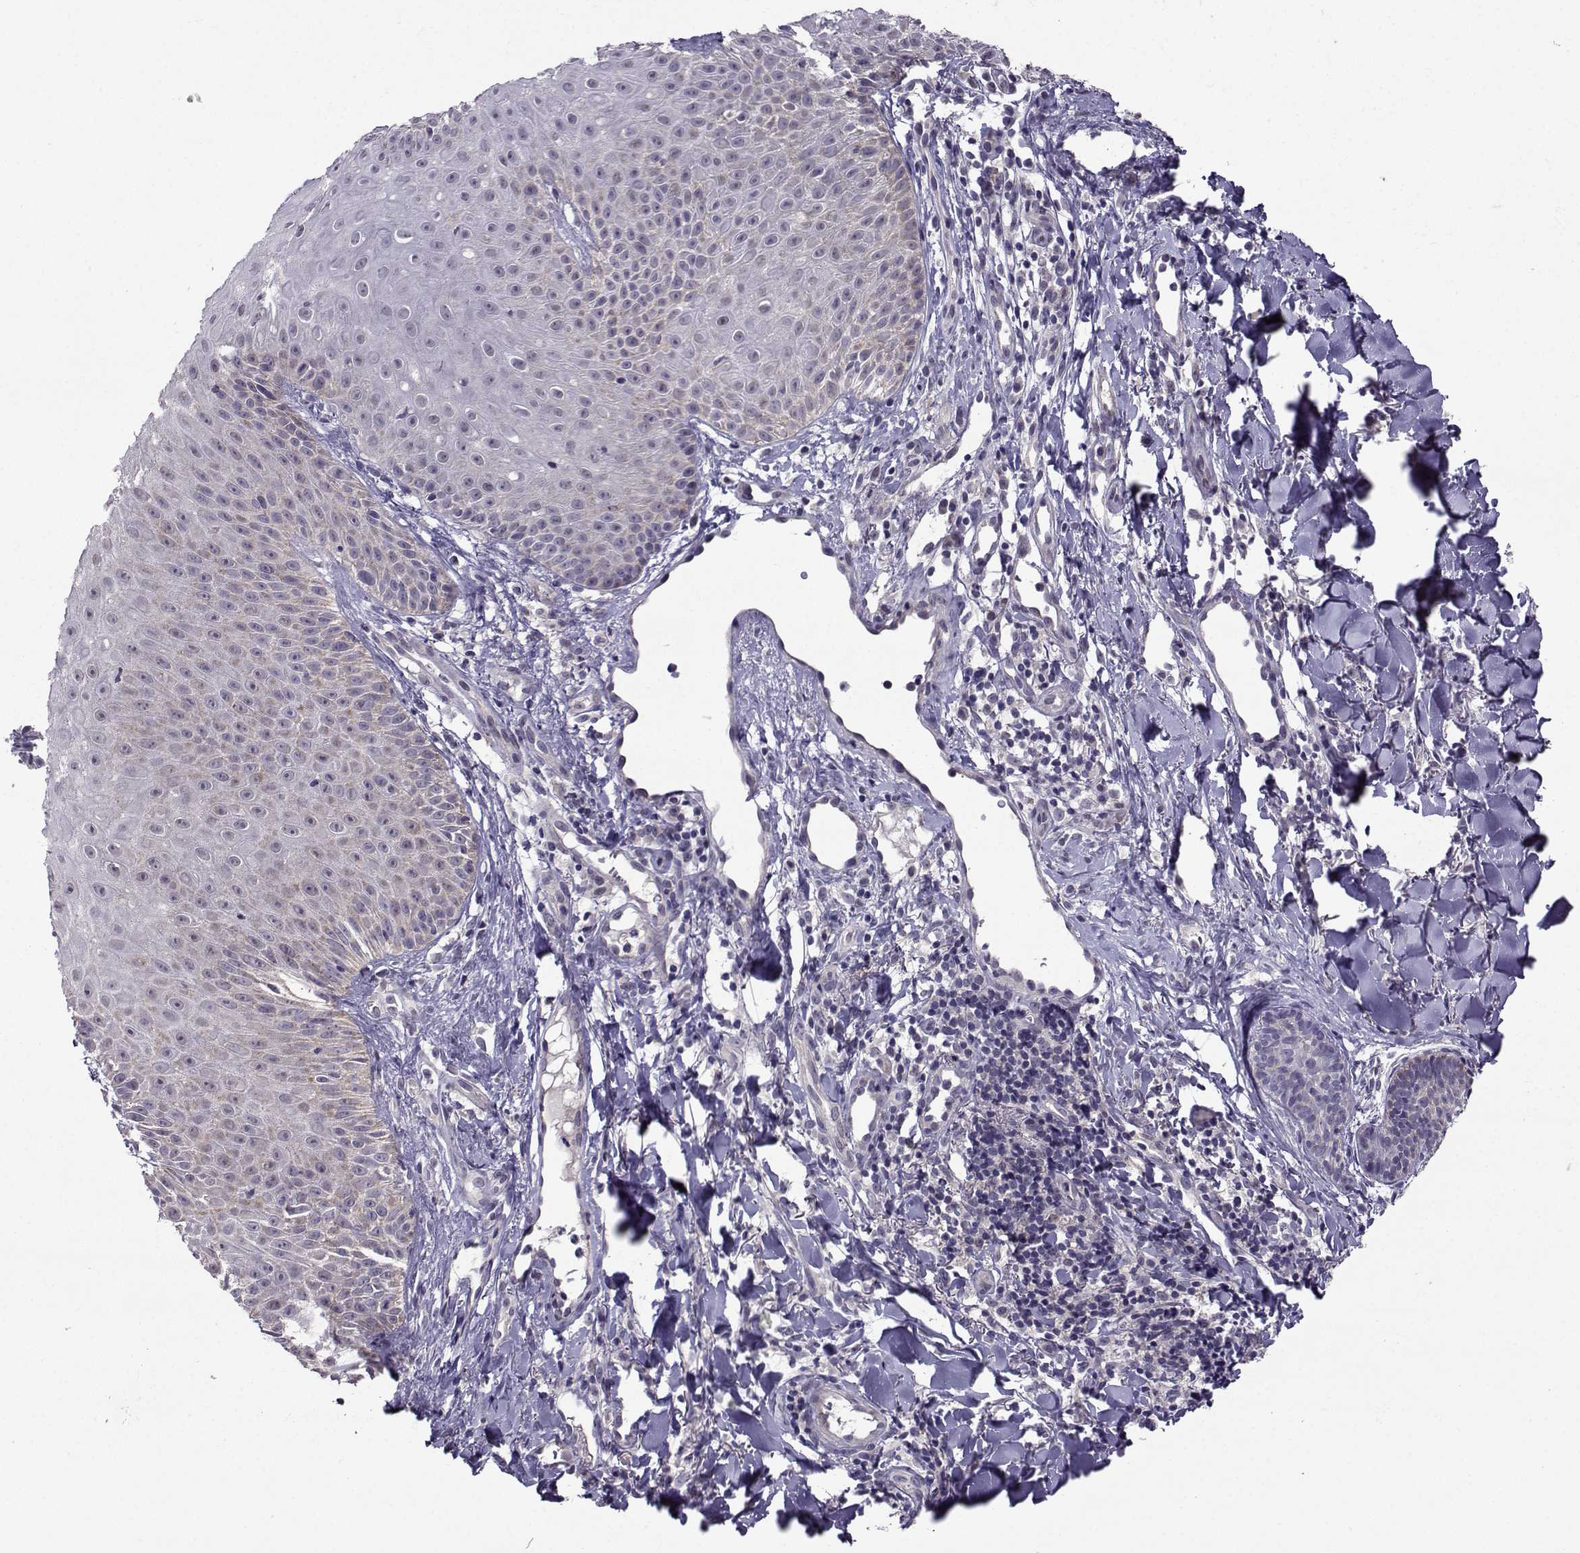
{"staining": {"intensity": "negative", "quantity": "none", "location": "none"}, "tissue": "melanoma", "cell_type": "Tumor cells", "image_type": "cancer", "snomed": [{"axis": "morphology", "description": "Malignant melanoma, NOS"}, {"axis": "topography", "description": "Skin"}], "caption": "Tumor cells are negative for protein expression in human malignant melanoma.", "gene": "DDX20", "patient": {"sex": "male", "age": 67}}